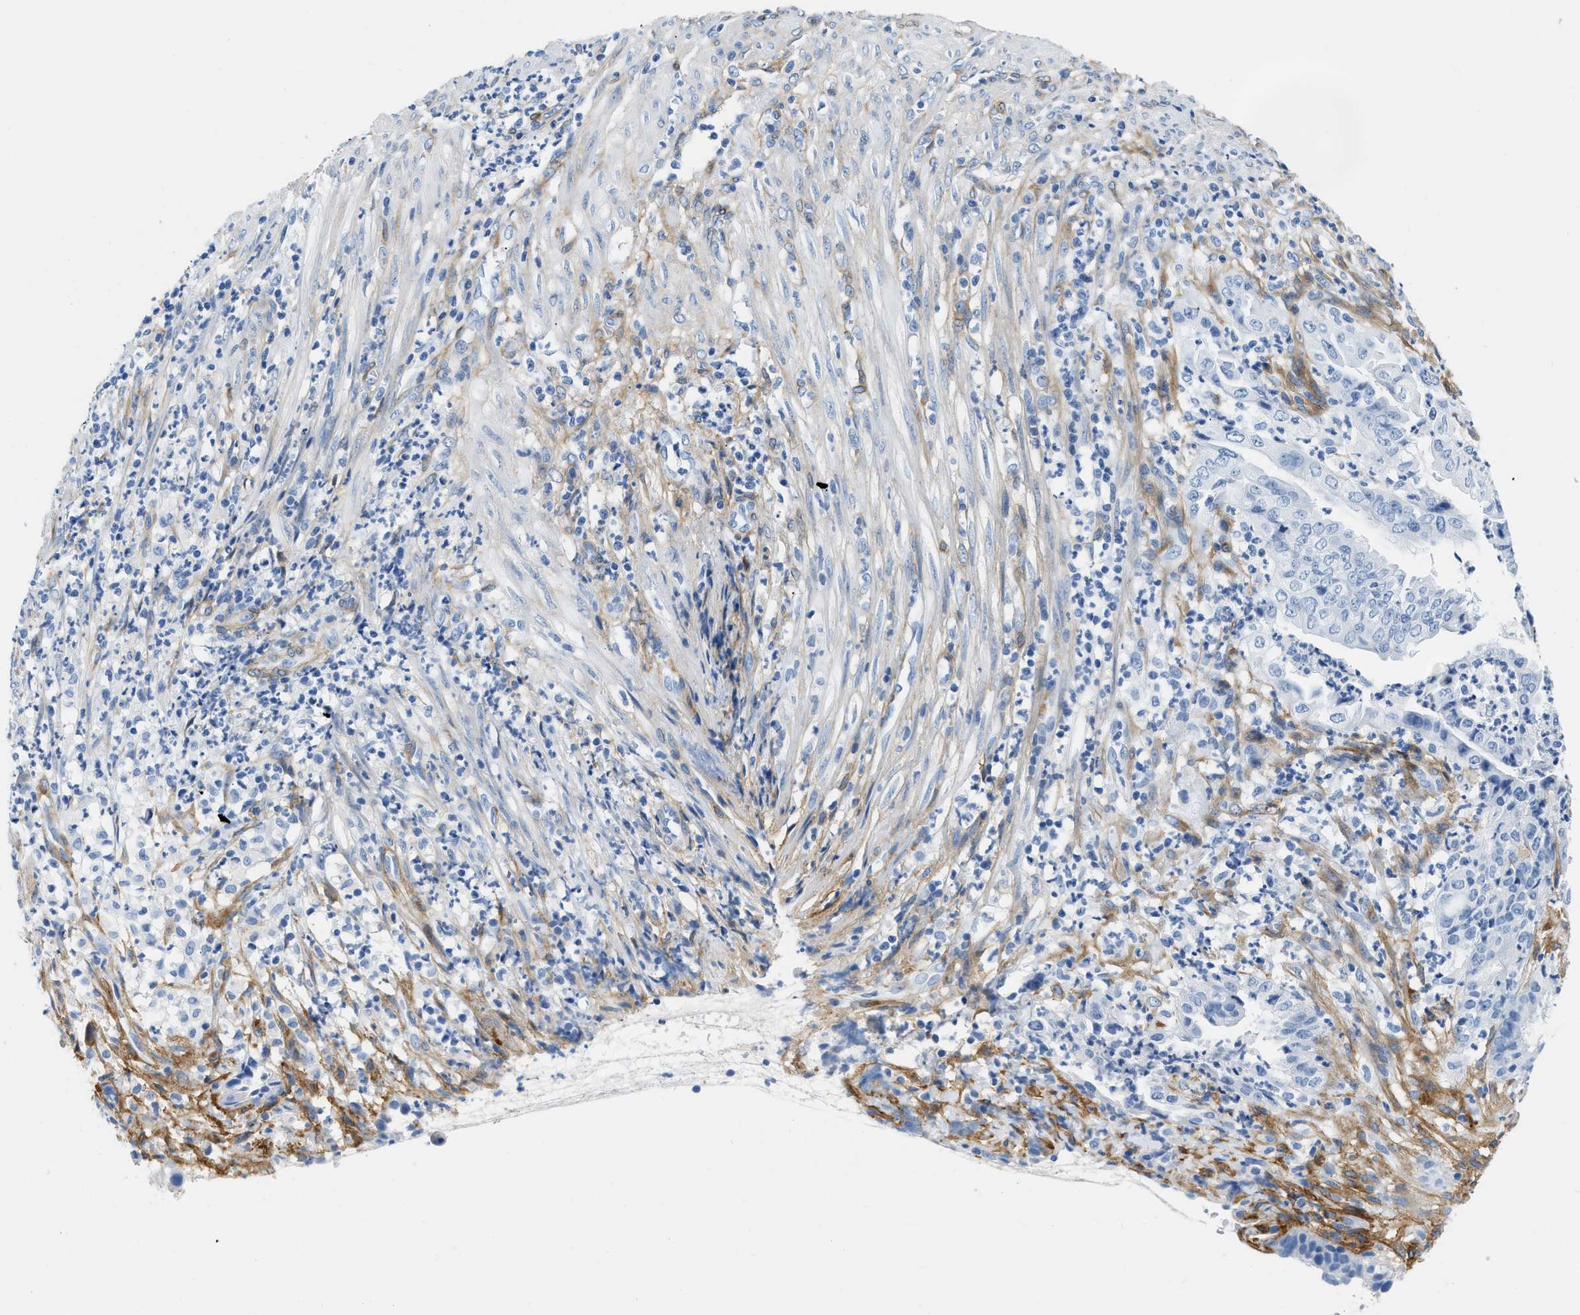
{"staining": {"intensity": "negative", "quantity": "none", "location": "none"}, "tissue": "endometrial cancer", "cell_type": "Tumor cells", "image_type": "cancer", "snomed": [{"axis": "morphology", "description": "Adenocarcinoma, NOS"}, {"axis": "topography", "description": "Endometrium"}], "caption": "Immunohistochemical staining of endometrial adenocarcinoma demonstrates no significant positivity in tumor cells.", "gene": "PDGFRB", "patient": {"sex": "female", "age": 51}}